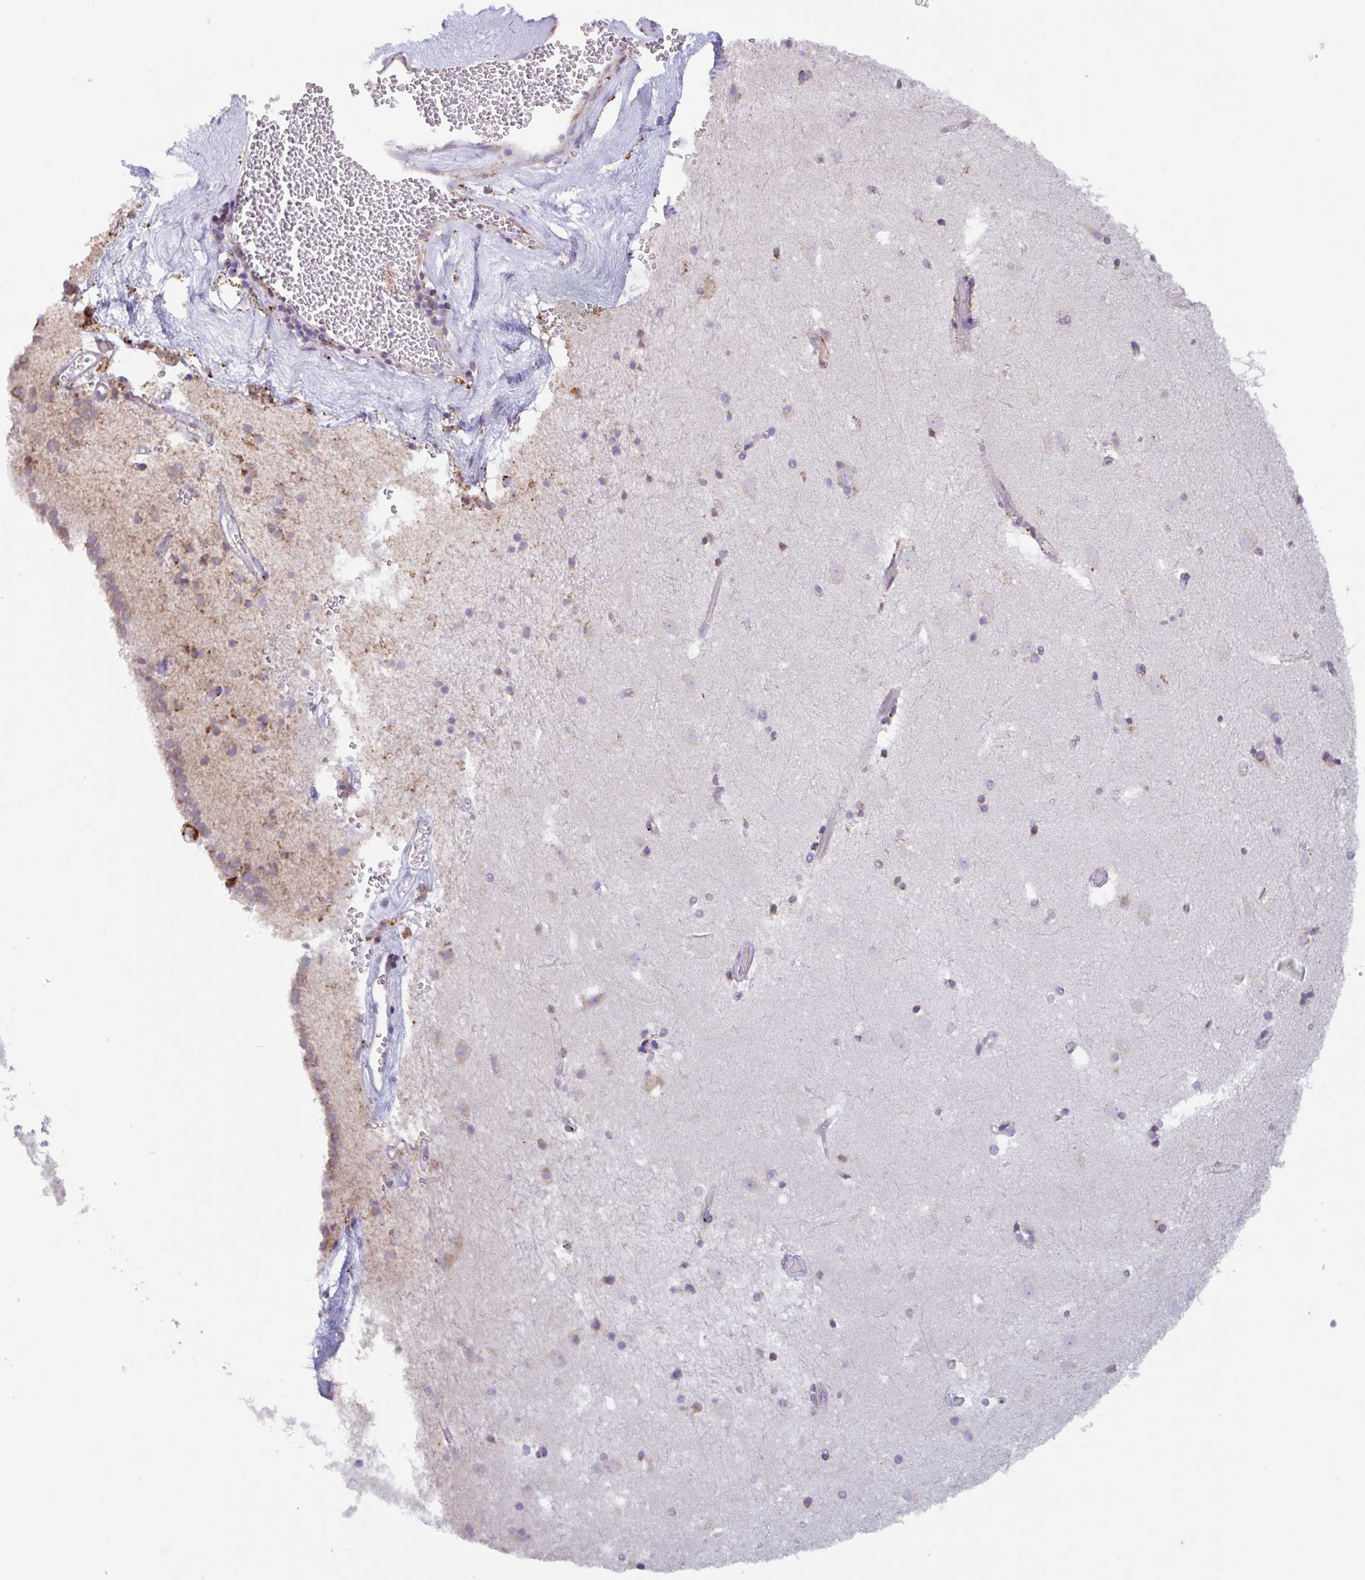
{"staining": {"intensity": "negative", "quantity": "none", "location": "none"}, "tissue": "caudate", "cell_type": "Glial cells", "image_type": "normal", "snomed": [{"axis": "morphology", "description": "Normal tissue, NOS"}, {"axis": "topography", "description": "Lateral ventricle wall"}], "caption": "A high-resolution photomicrograph shows immunohistochemistry (IHC) staining of normal caudate, which demonstrates no significant positivity in glial cells. The staining is performed using DAB brown chromogen with nuclei counter-stained in using hematoxylin.", "gene": "DOK4", "patient": {"sex": "male", "age": 37}}